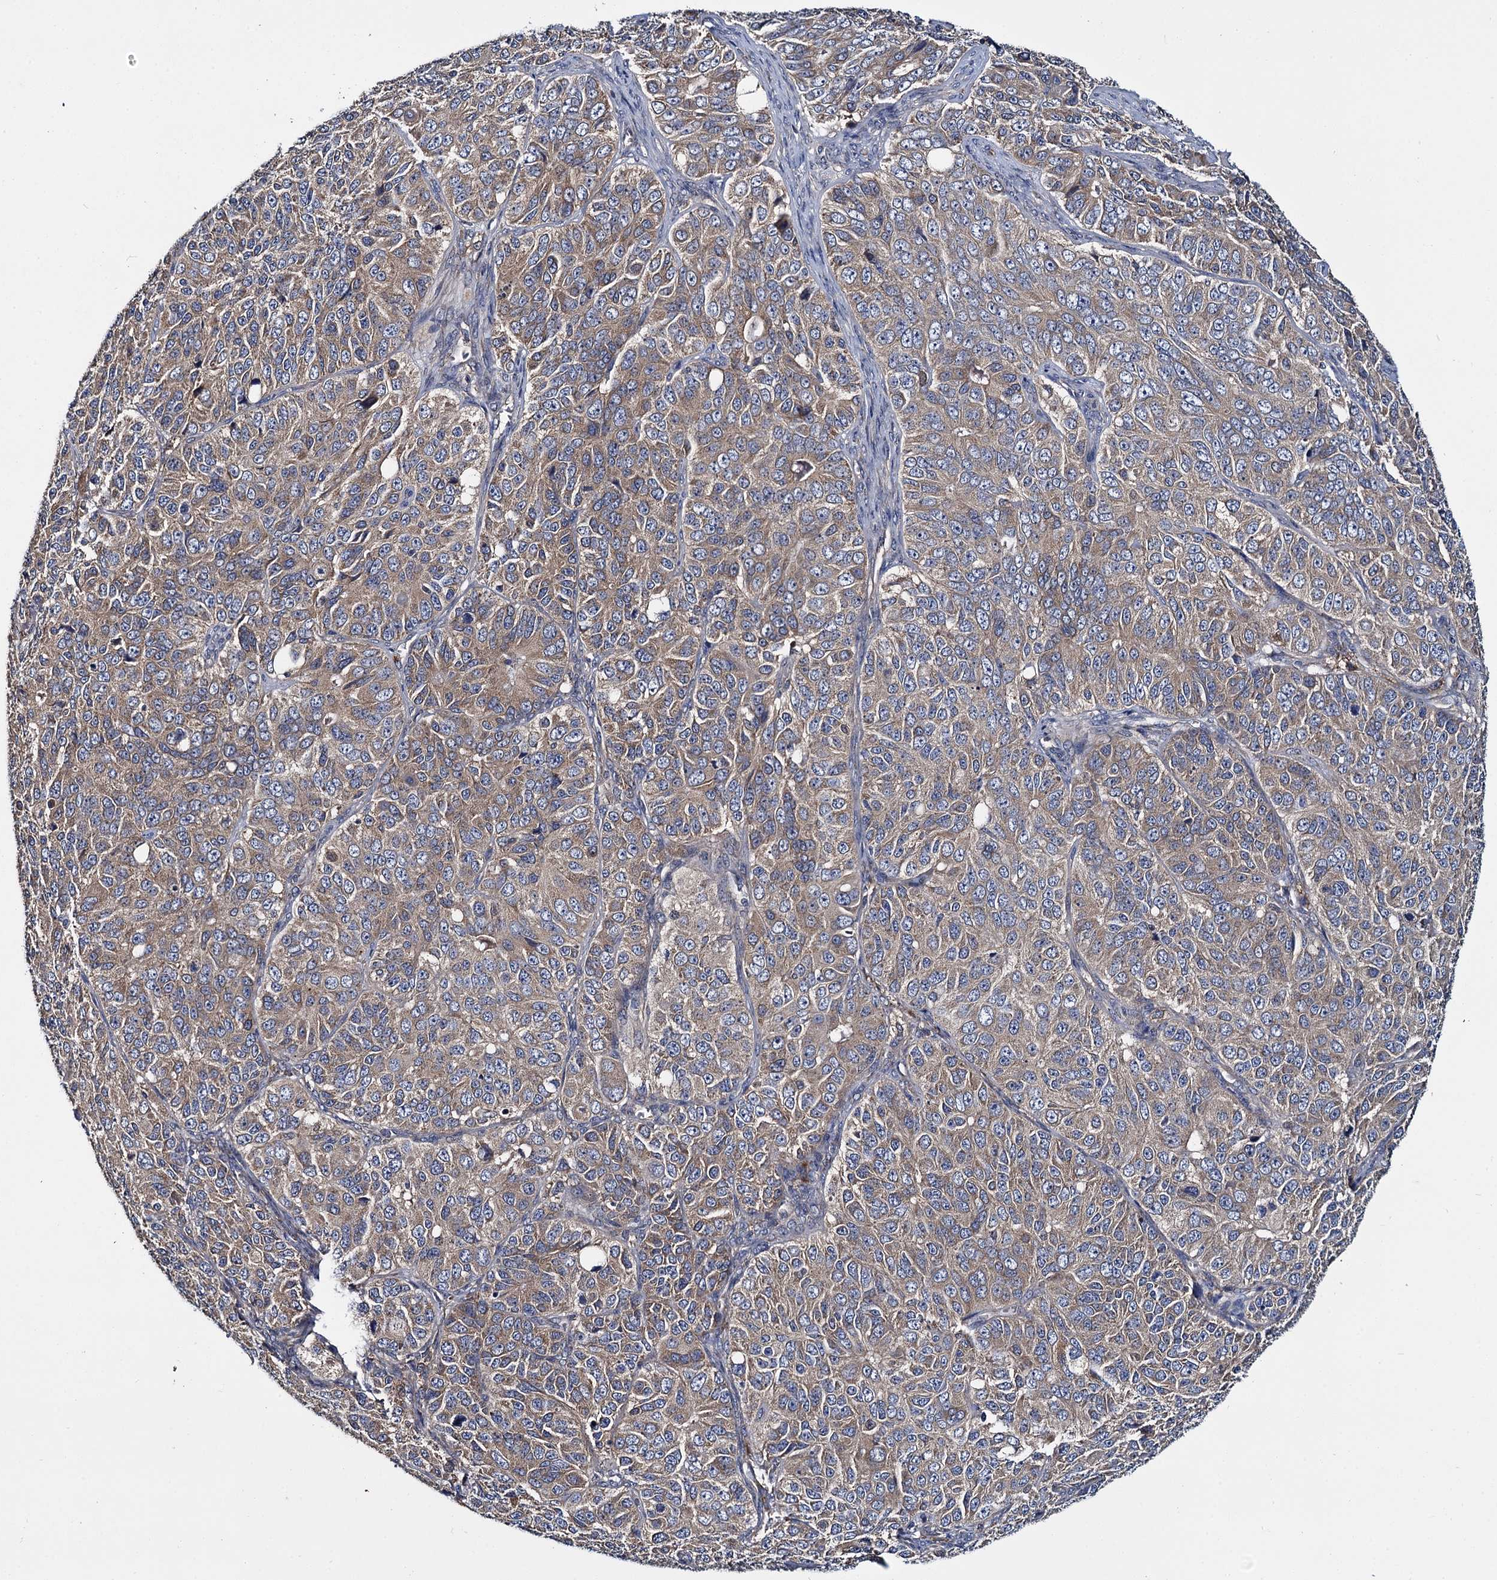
{"staining": {"intensity": "weak", "quantity": "25%-75%", "location": "cytoplasmic/membranous"}, "tissue": "ovarian cancer", "cell_type": "Tumor cells", "image_type": "cancer", "snomed": [{"axis": "morphology", "description": "Carcinoma, endometroid"}, {"axis": "topography", "description": "Ovary"}], "caption": "Tumor cells display low levels of weak cytoplasmic/membranous positivity in approximately 25%-75% of cells in human endometroid carcinoma (ovarian).", "gene": "CEP192", "patient": {"sex": "female", "age": 51}}